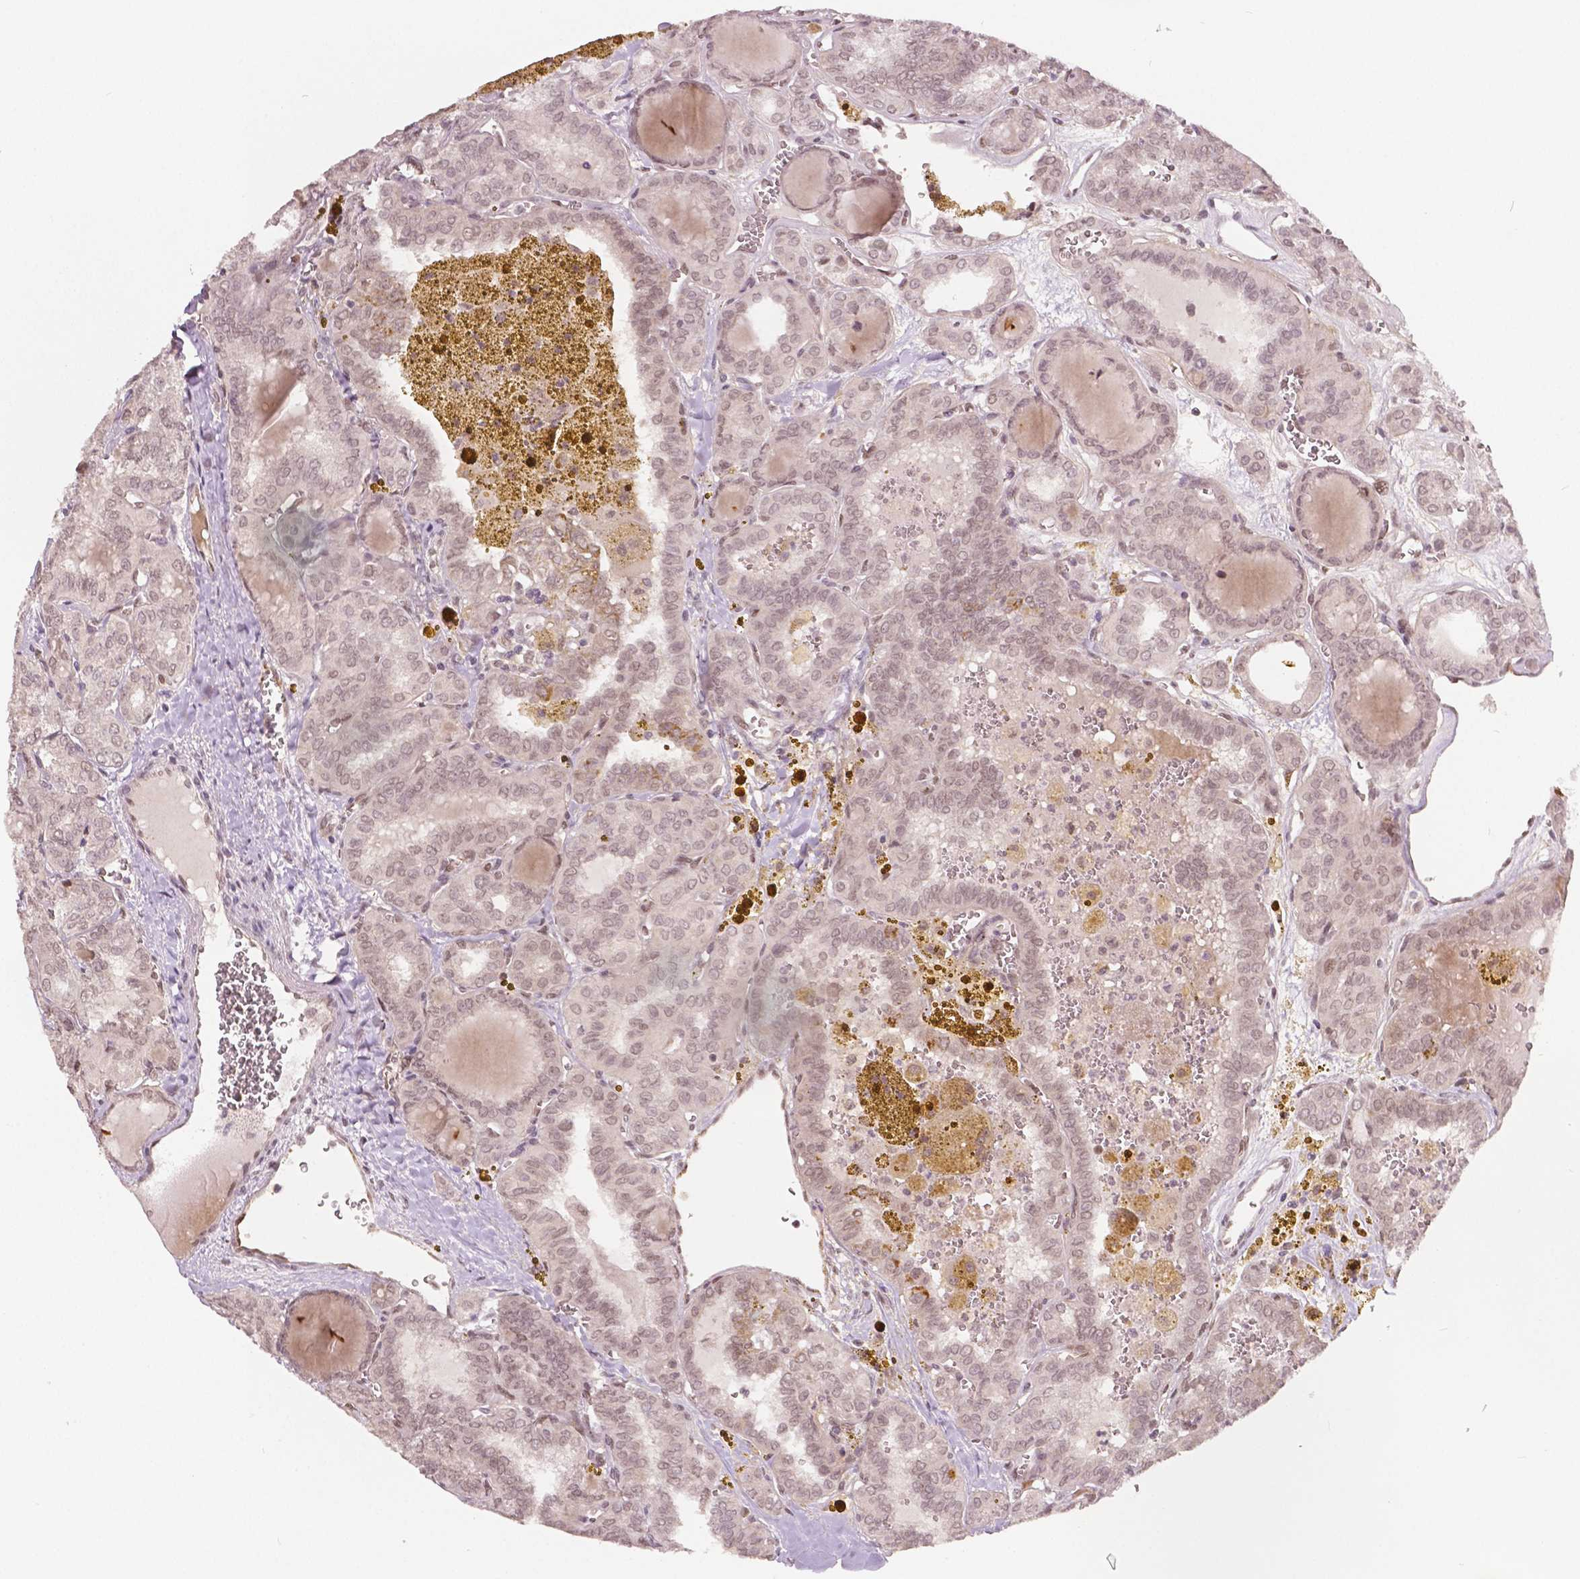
{"staining": {"intensity": "negative", "quantity": "none", "location": "none"}, "tissue": "thyroid cancer", "cell_type": "Tumor cells", "image_type": "cancer", "snomed": [{"axis": "morphology", "description": "Papillary adenocarcinoma, NOS"}, {"axis": "topography", "description": "Thyroid gland"}], "caption": "Immunohistochemistry (IHC) histopathology image of papillary adenocarcinoma (thyroid) stained for a protein (brown), which reveals no positivity in tumor cells. (Immunohistochemistry, brightfield microscopy, high magnification).", "gene": "HMBOX1", "patient": {"sex": "female", "age": 41}}